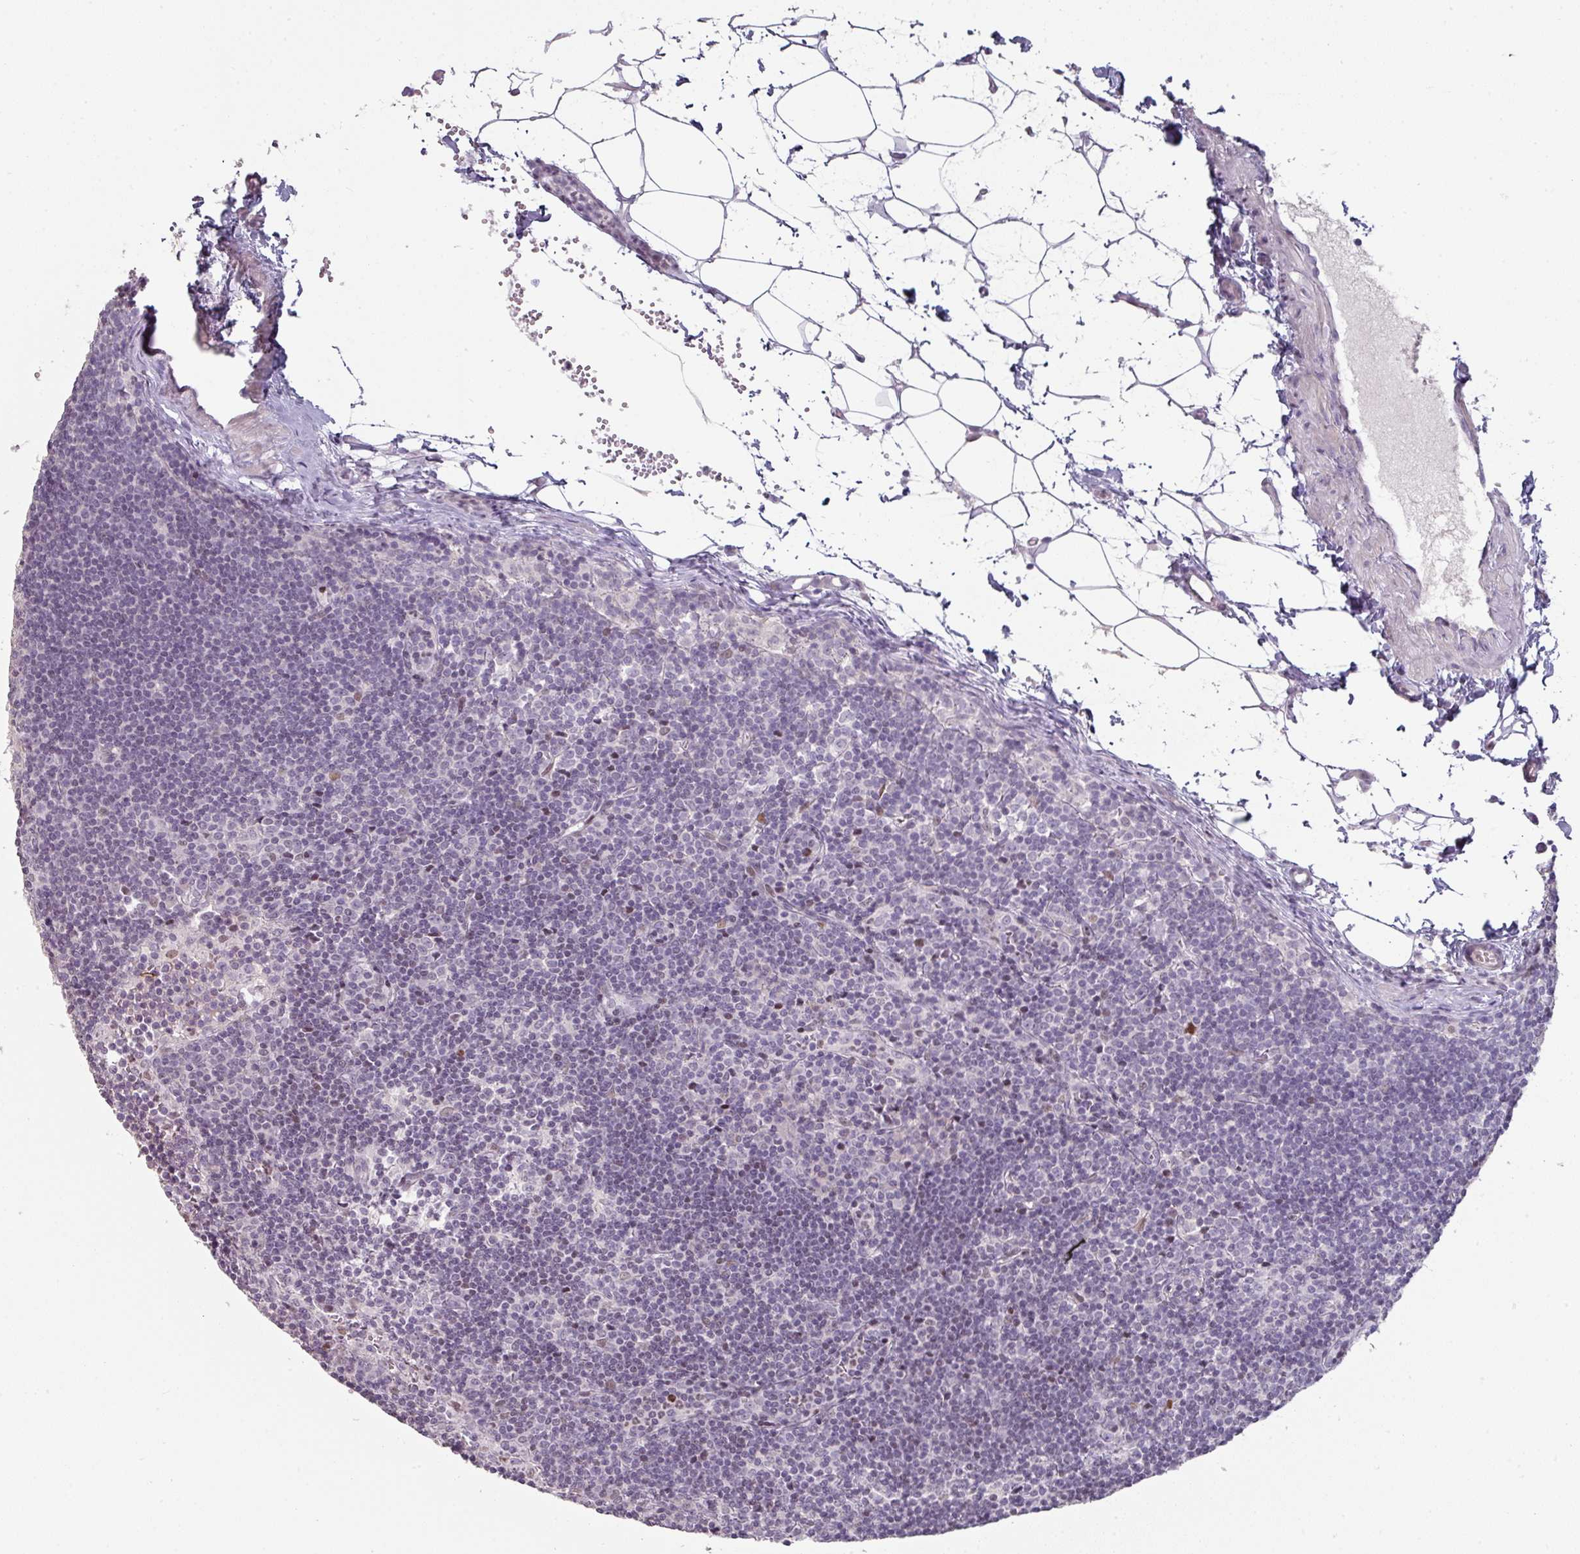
{"staining": {"intensity": "negative", "quantity": "none", "location": "none"}, "tissue": "lymph node", "cell_type": "Germinal center cells", "image_type": "normal", "snomed": [{"axis": "morphology", "description": "Normal tissue, NOS"}, {"axis": "topography", "description": "Lymph node"}], "caption": "Immunohistochemistry of unremarkable lymph node demonstrates no expression in germinal center cells. (Stains: DAB (3,3'-diaminobenzidine) immunohistochemistry with hematoxylin counter stain, Microscopy: brightfield microscopy at high magnification).", "gene": "GTF2H3", "patient": {"sex": "female", "age": 29}}